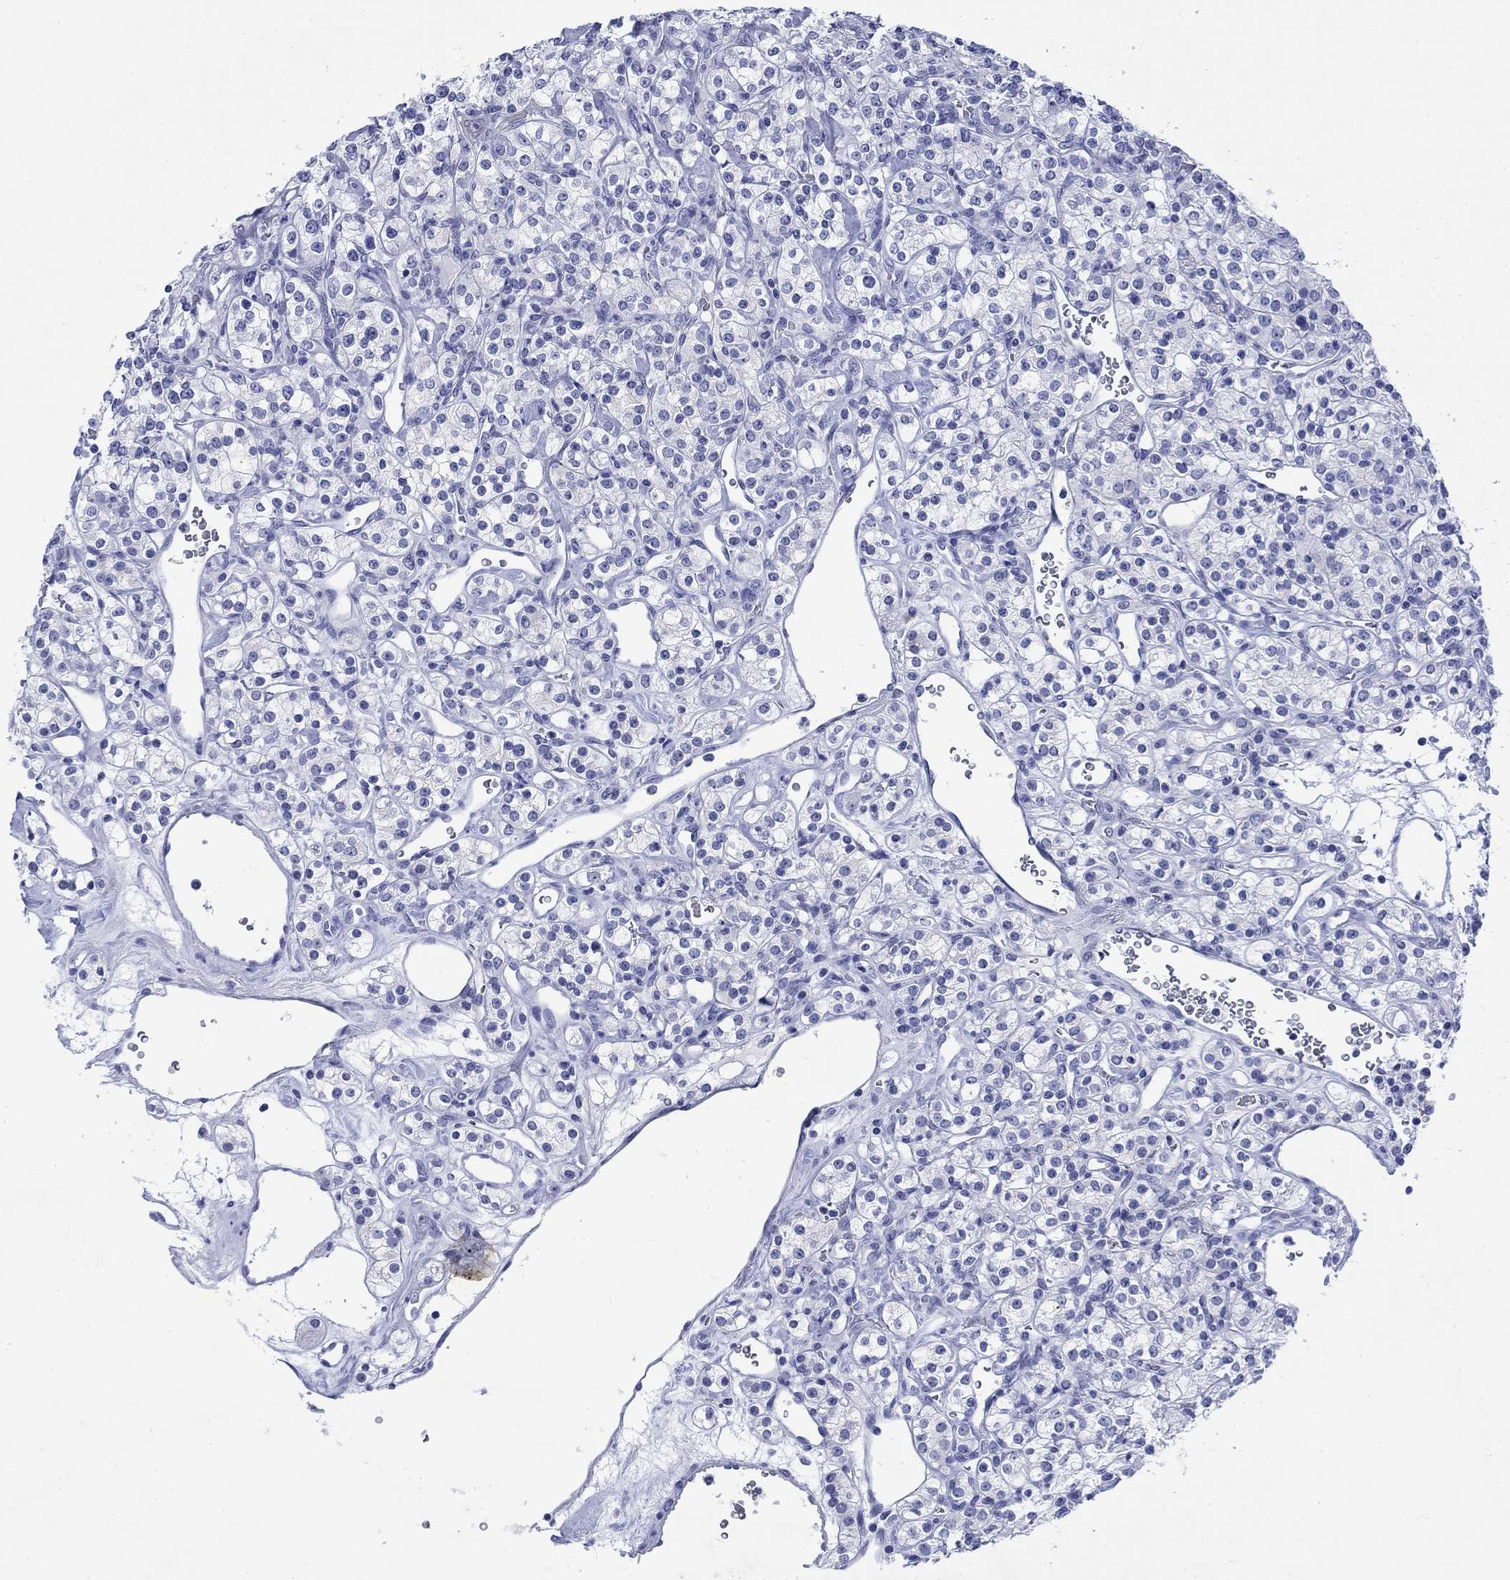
{"staining": {"intensity": "negative", "quantity": "none", "location": "none"}, "tissue": "renal cancer", "cell_type": "Tumor cells", "image_type": "cancer", "snomed": [{"axis": "morphology", "description": "Adenocarcinoma, NOS"}, {"axis": "topography", "description": "Kidney"}], "caption": "Tumor cells are negative for protein expression in human renal cancer (adenocarcinoma).", "gene": "KRT76", "patient": {"sex": "male", "age": 77}}